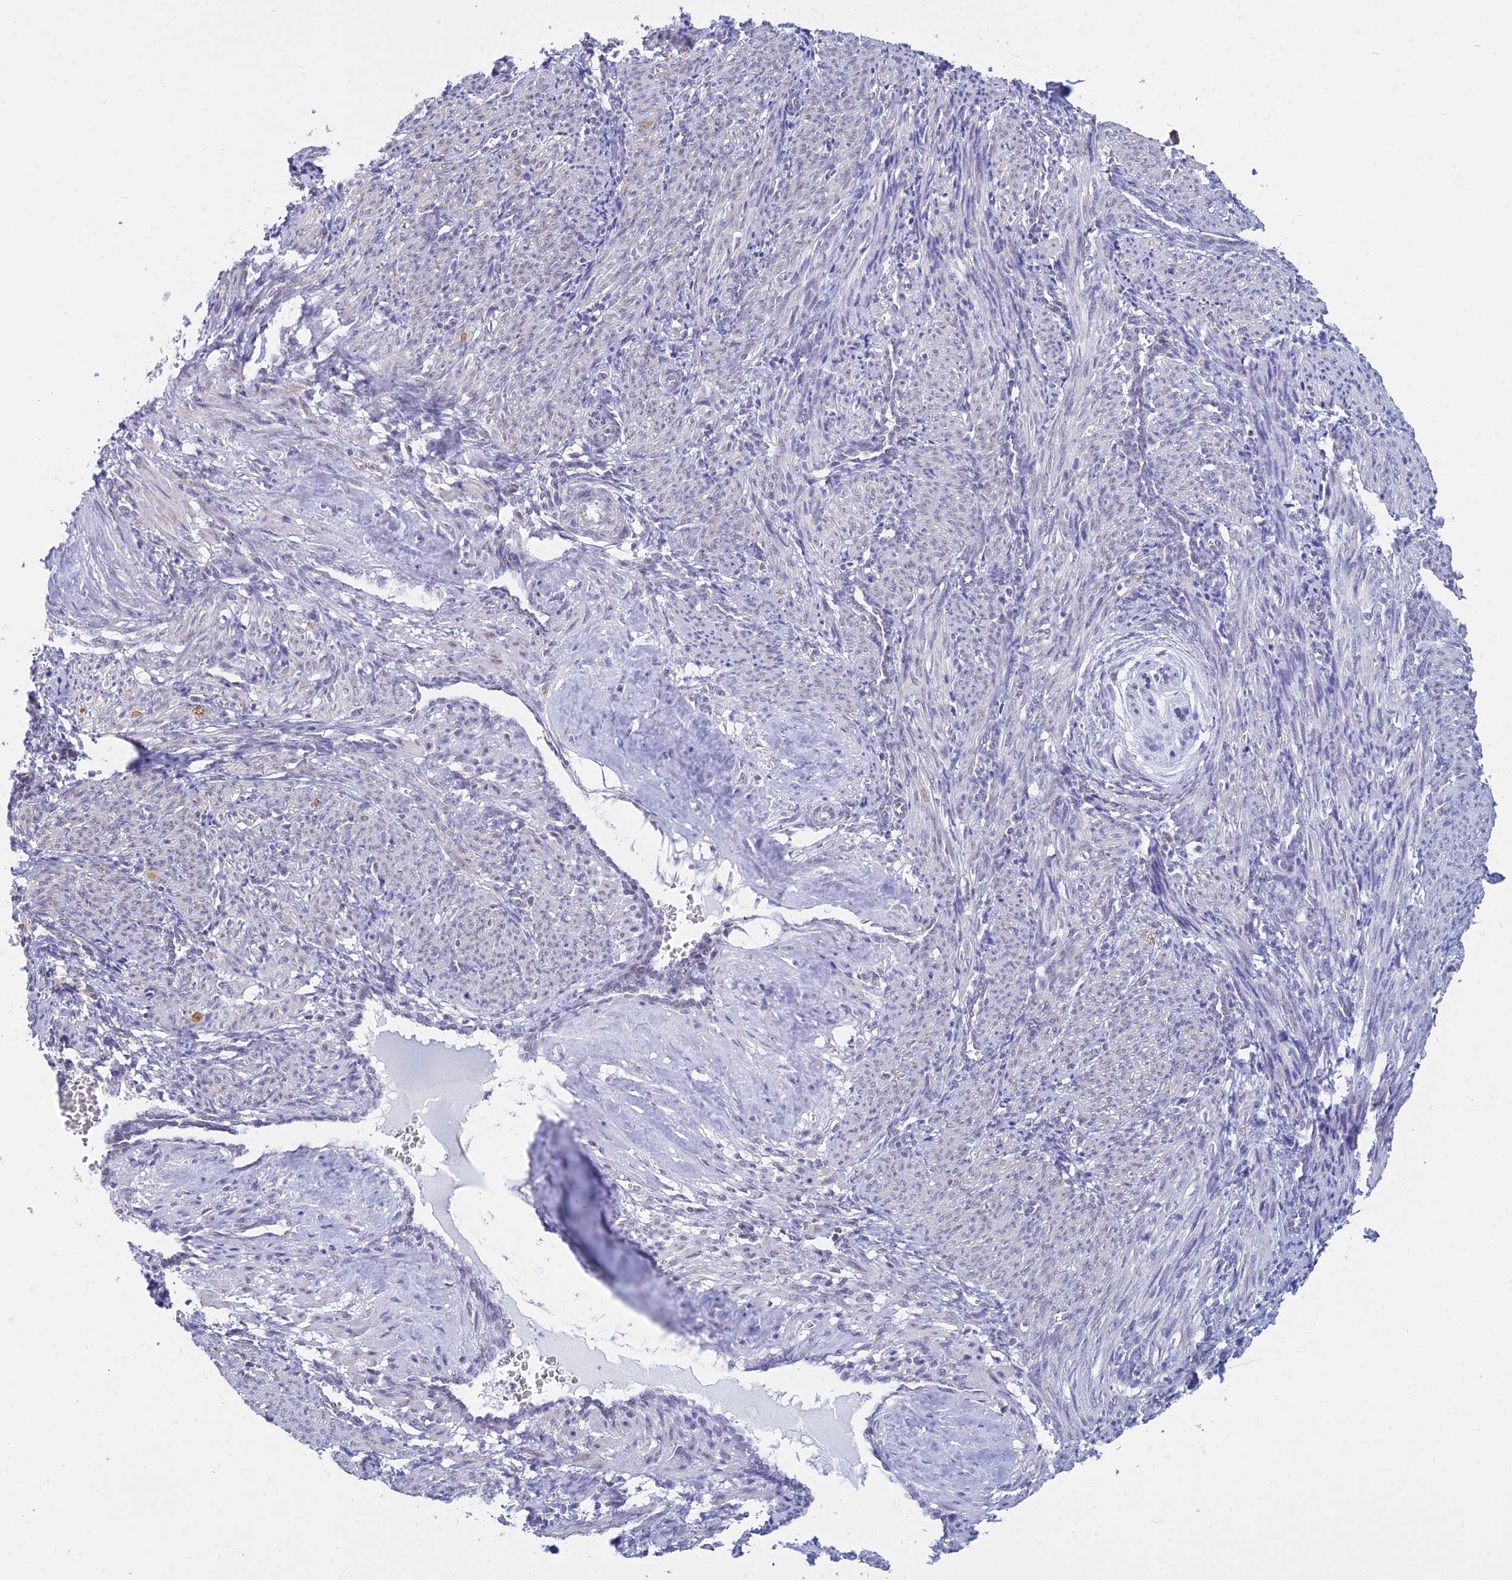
{"staining": {"intensity": "weak", "quantity": "25%-75%", "location": "nuclear"}, "tissue": "smooth muscle", "cell_type": "Smooth muscle cells", "image_type": "normal", "snomed": [{"axis": "morphology", "description": "Normal tissue, NOS"}, {"axis": "topography", "description": "Endometrium"}], "caption": "Brown immunohistochemical staining in unremarkable human smooth muscle shows weak nuclear expression in about 25%-75% of smooth muscle cells. (DAB (3,3'-diaminobenzidine) = brown stain, brightfield microscopy at high magnification).", "gene": "KLF14", "patient": {"sex": "female", "age": 33}}